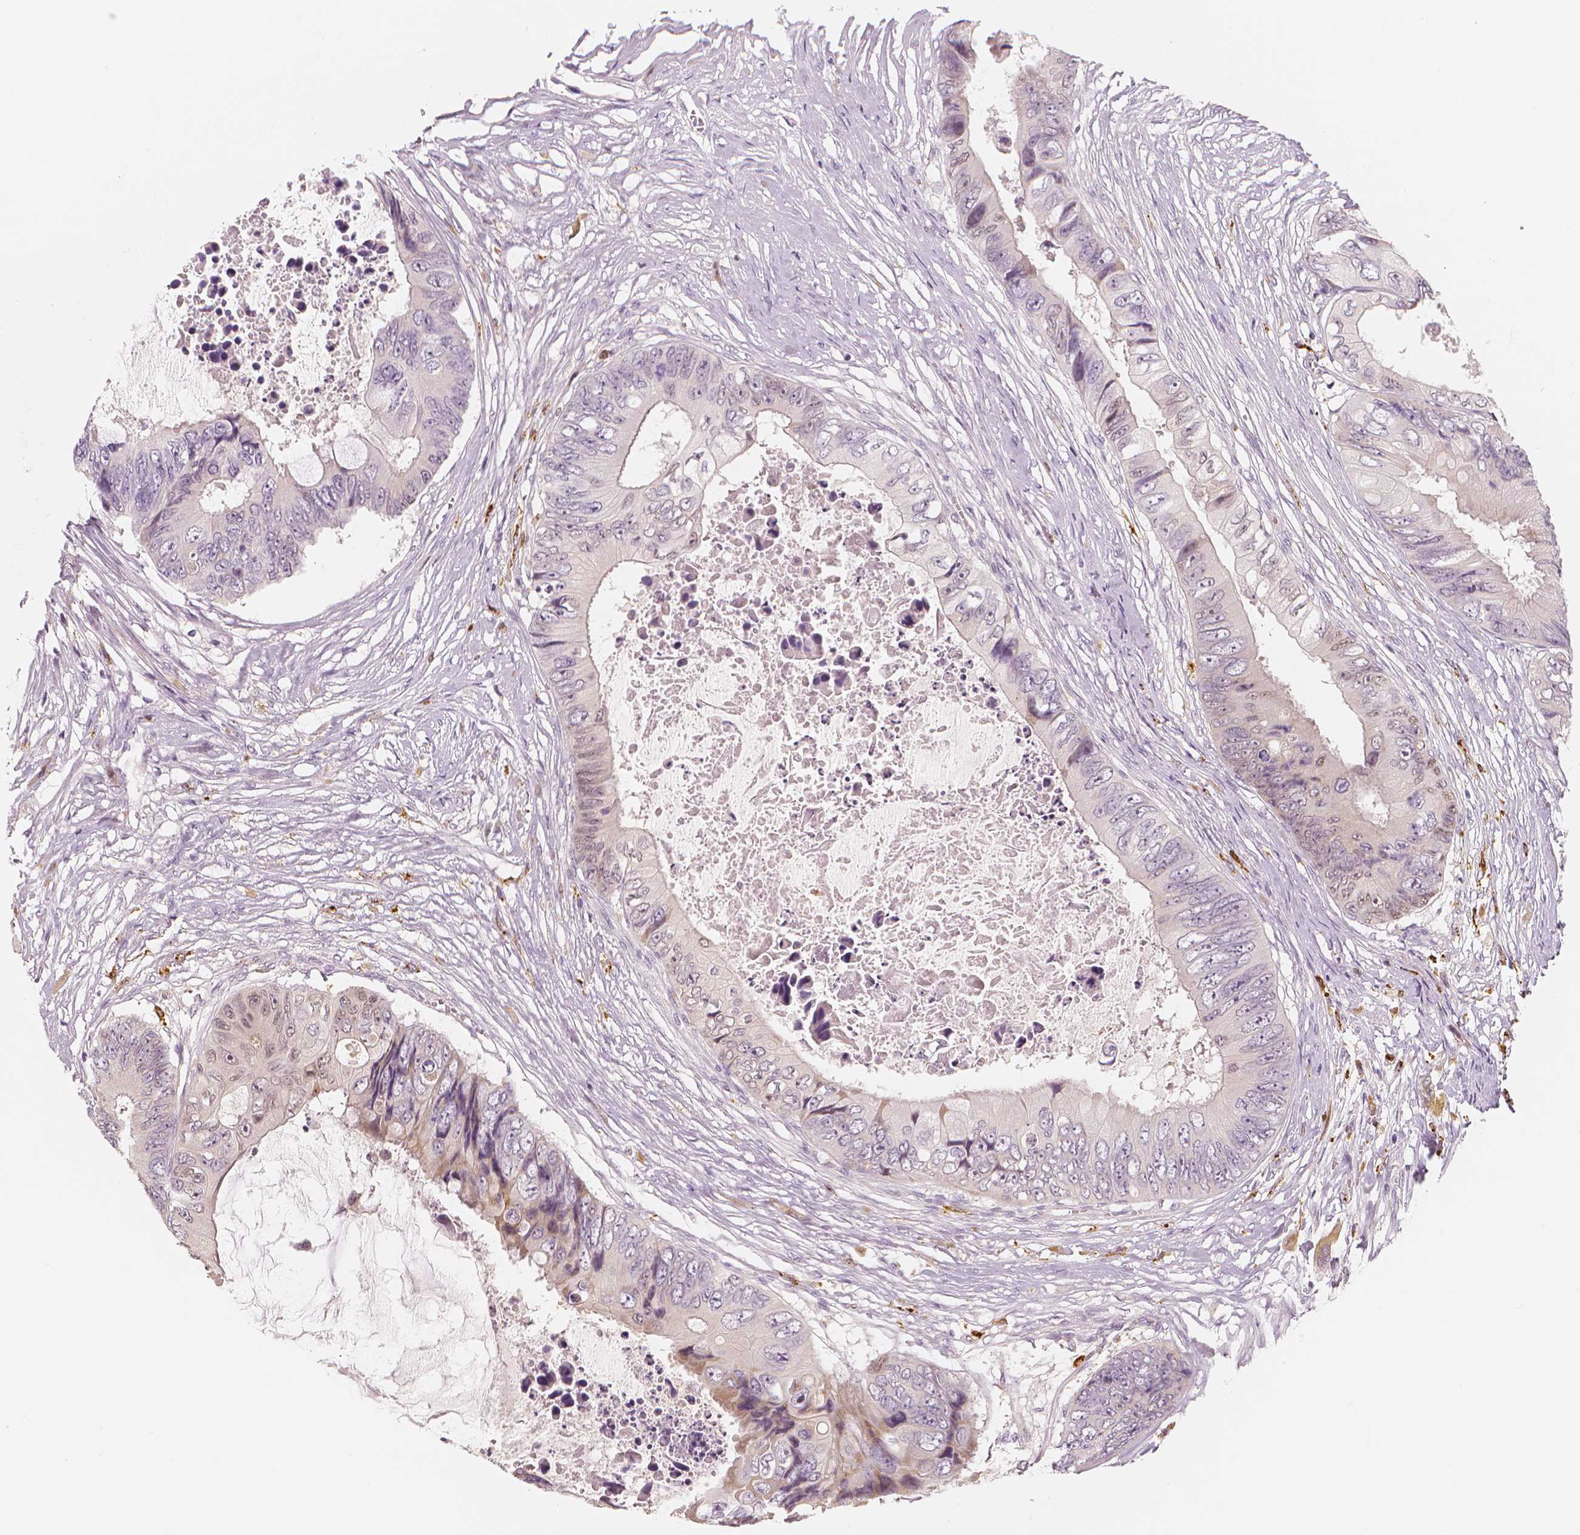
{"staining": {"intensity": "weak", "quantity": "<25%", "location": "cytoplasmic/membranous,nuclear"}, "tissue": "colorectal cancer", "cell_type": "Tumor cells", "image_type": "cancer", "snomed": [{"axis": "morphology", "description": "Adenocarcinoma, NOS"}, {"axis": "topography", "description": "Rectum"}], "caption": "This is an immunohistochemistry histopathology image of human colorectal adenocarcinoma. There is no positivity in tumor cells.", "gene": "RNASE7", "patient": {"sex": "male", "age": 63}}